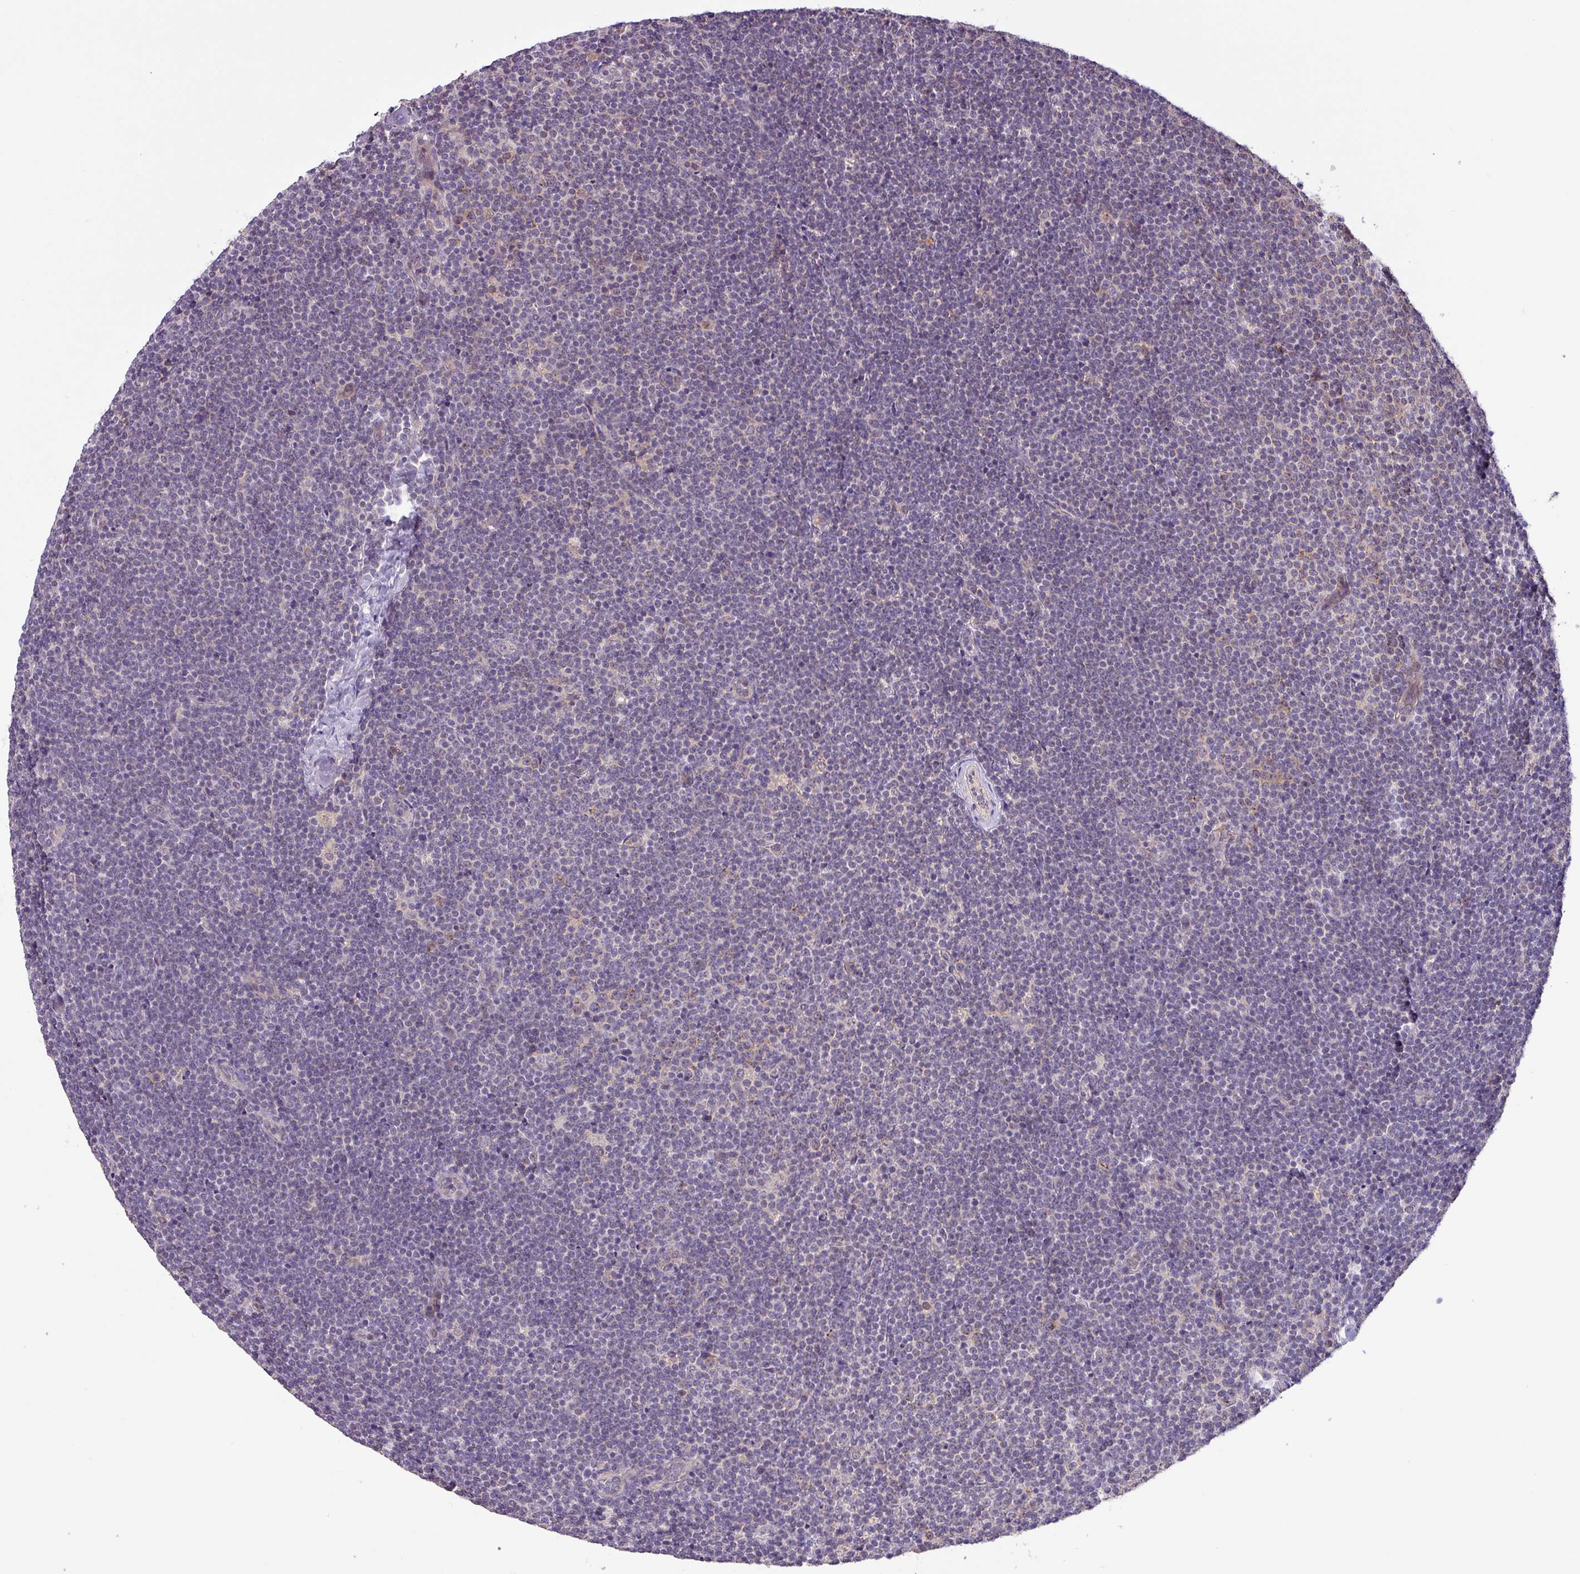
{"staining": {"intensity": "negative", "quantity": "none", "location": "none"}, "tissue": "lymphoma", "cell_type": "Tumor cells", "image_type": "cancer", "snomed": [{"axis": "morphology", "description": "Malignant lymphoma, non-Hodgkin's type, Low grade"}, {"axis": "topography", "description": "Lymph node"}], "caption": "Protein analysis of lymphoma shows no significant staining in tumor cells. Nuclei are stained in blue.", "gene": "GALNT12", "patient": {"sex": "male", "age": 48}}